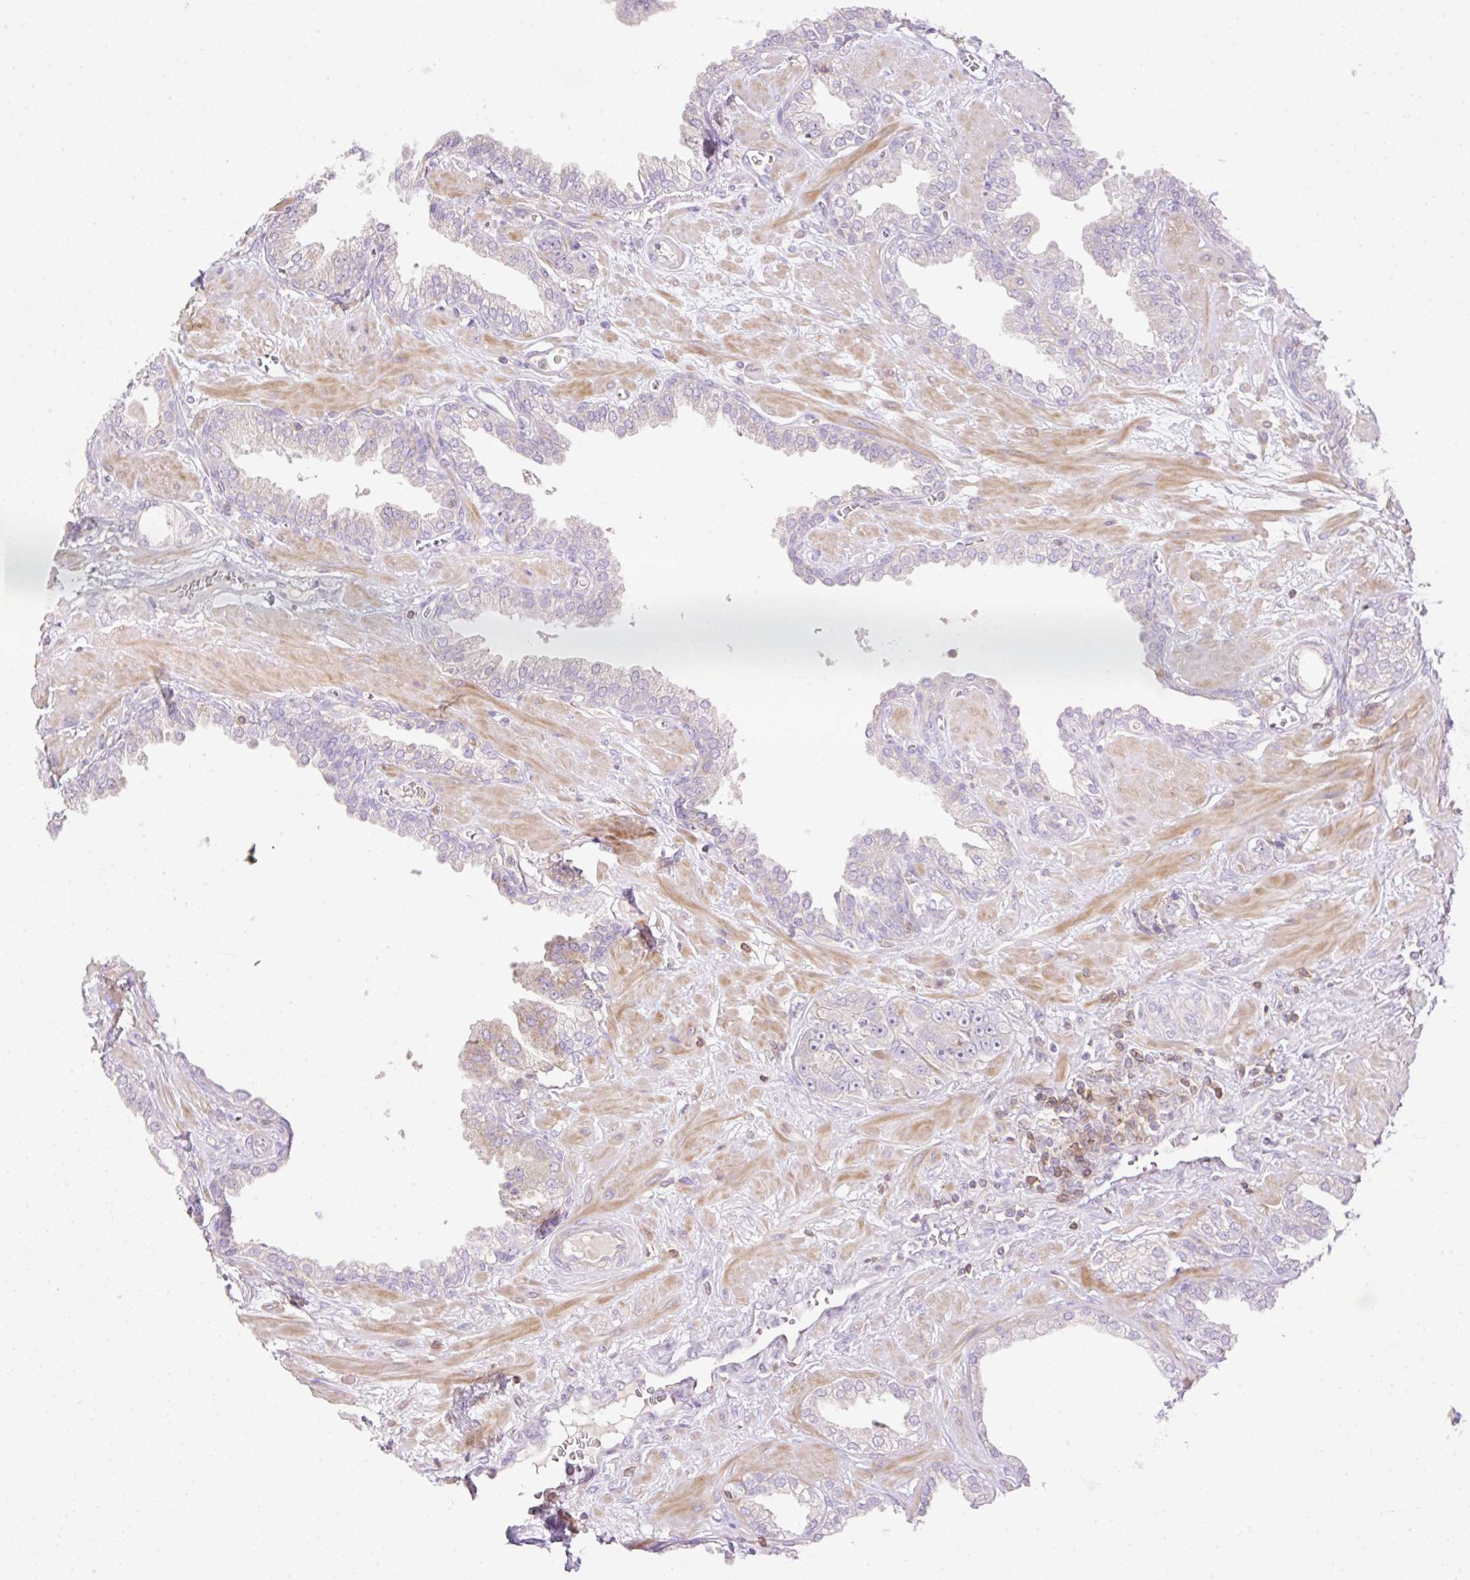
{"staining": {"intensity": "negative", "quantity": "none", "location": "none"}, "tissue": "prostate cancer", "cell_type": "Tumor cells", "image_type": "cancer", "snomed": [{"axis": "morphology", "description": "Adenocarcinoma, High grade"}, {"axis": "topography", "description": "Prostate"}], "caption": "Tumor cells show no significant positivity in prostate adenocarcinoma (high-grade).", "gene": "VPS25", "patient": {"sex": "male", "age": 71}}